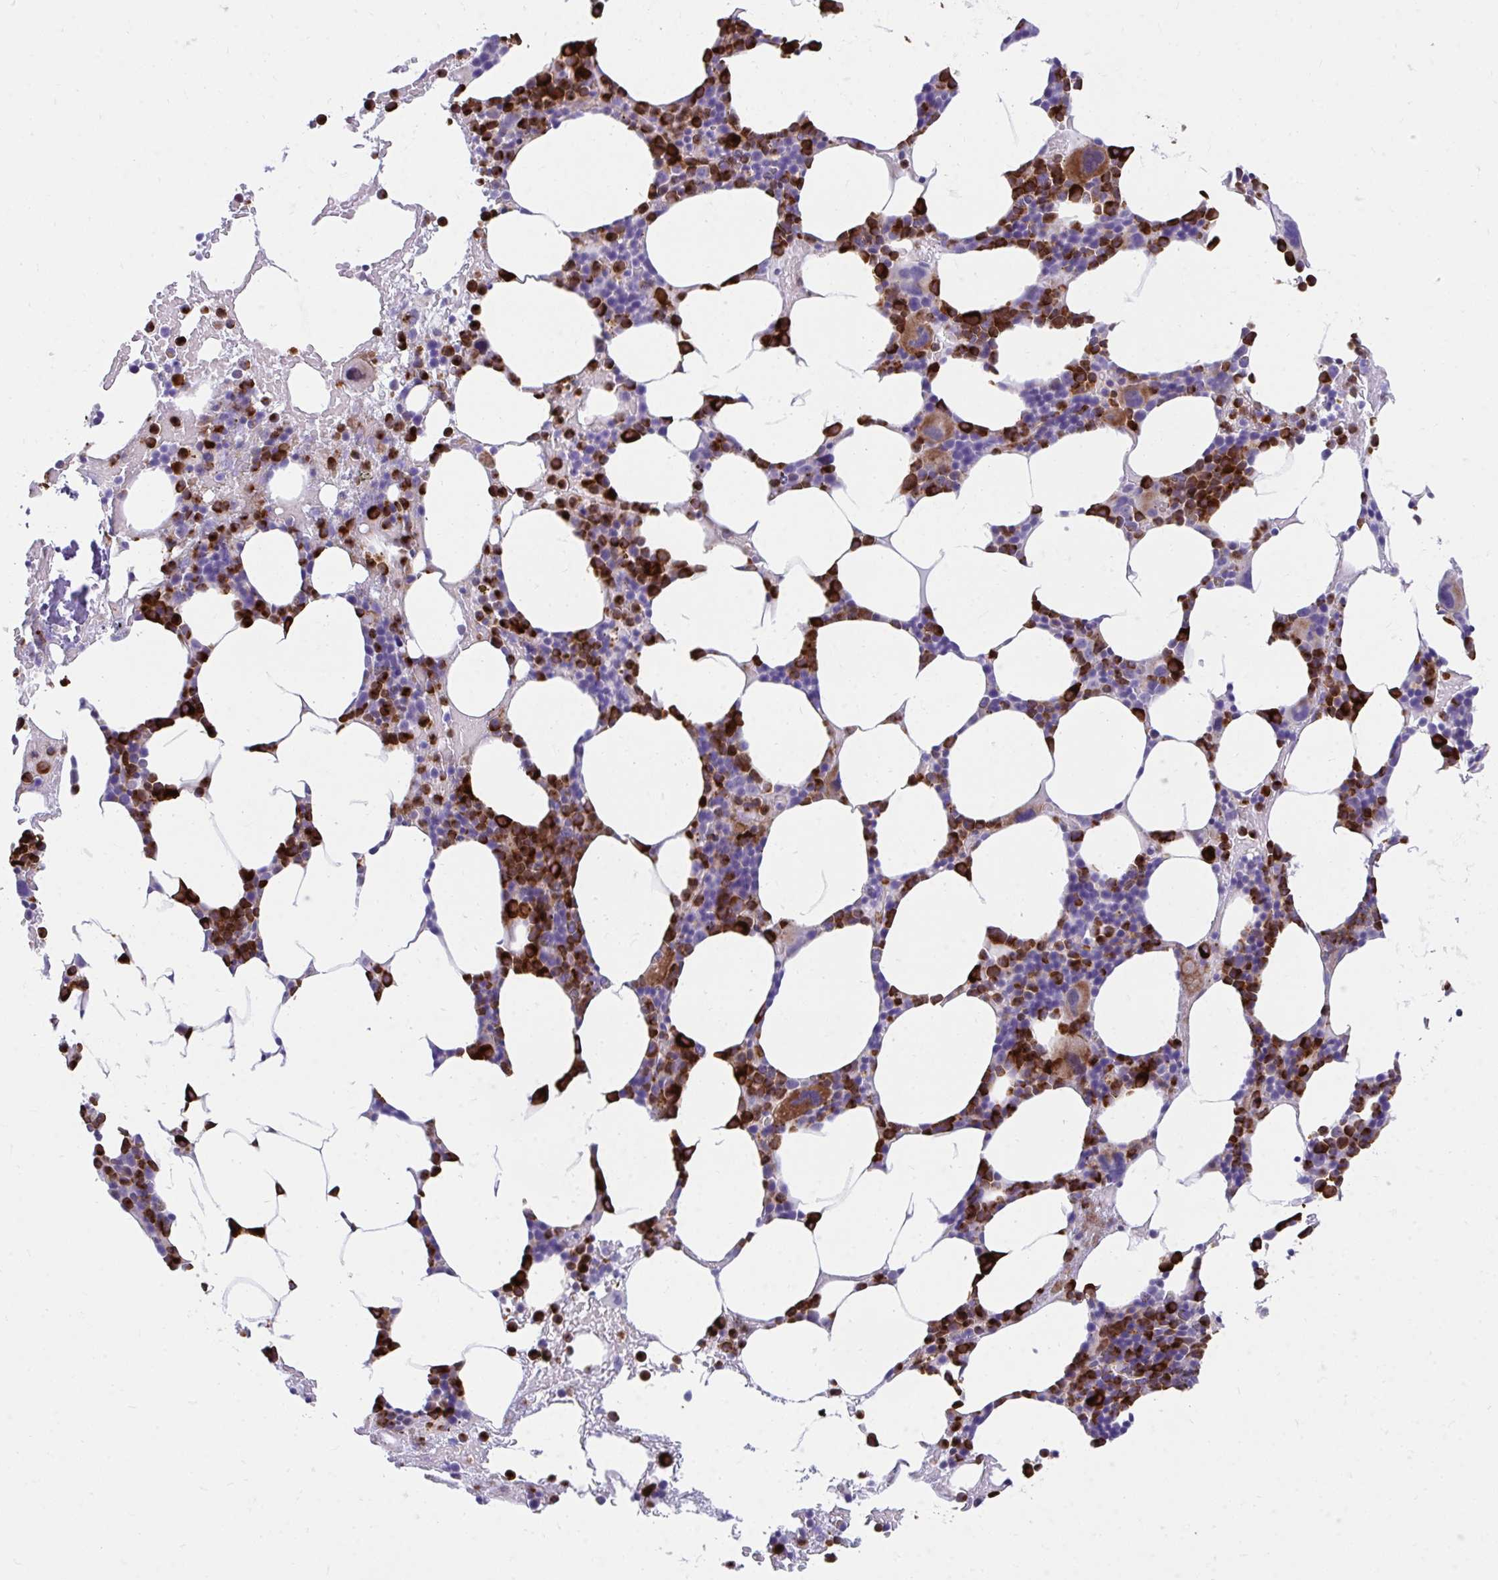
{"staining": {"intensity": "strong", "quantity": "25%-75%", "location": "cytoplasmic/membranous"}, "tissue": "bone marrow", "cell_type": "Hematopoietic cells", "image_type": "normal", "snomed": [{"axis": "morphology", "description": "Normal tissue, NOS"}, {"axis": "topography", "description": "Bone marrow"}], "caption": "Human bone marrow stained for a protein (brown) reveals strong cytoplasmic/membranous positive positivity in approximately 25%-75% of hematopoietic cells.", "gene": "CSTB", "patient": {"sex": "female", "age": 62}}